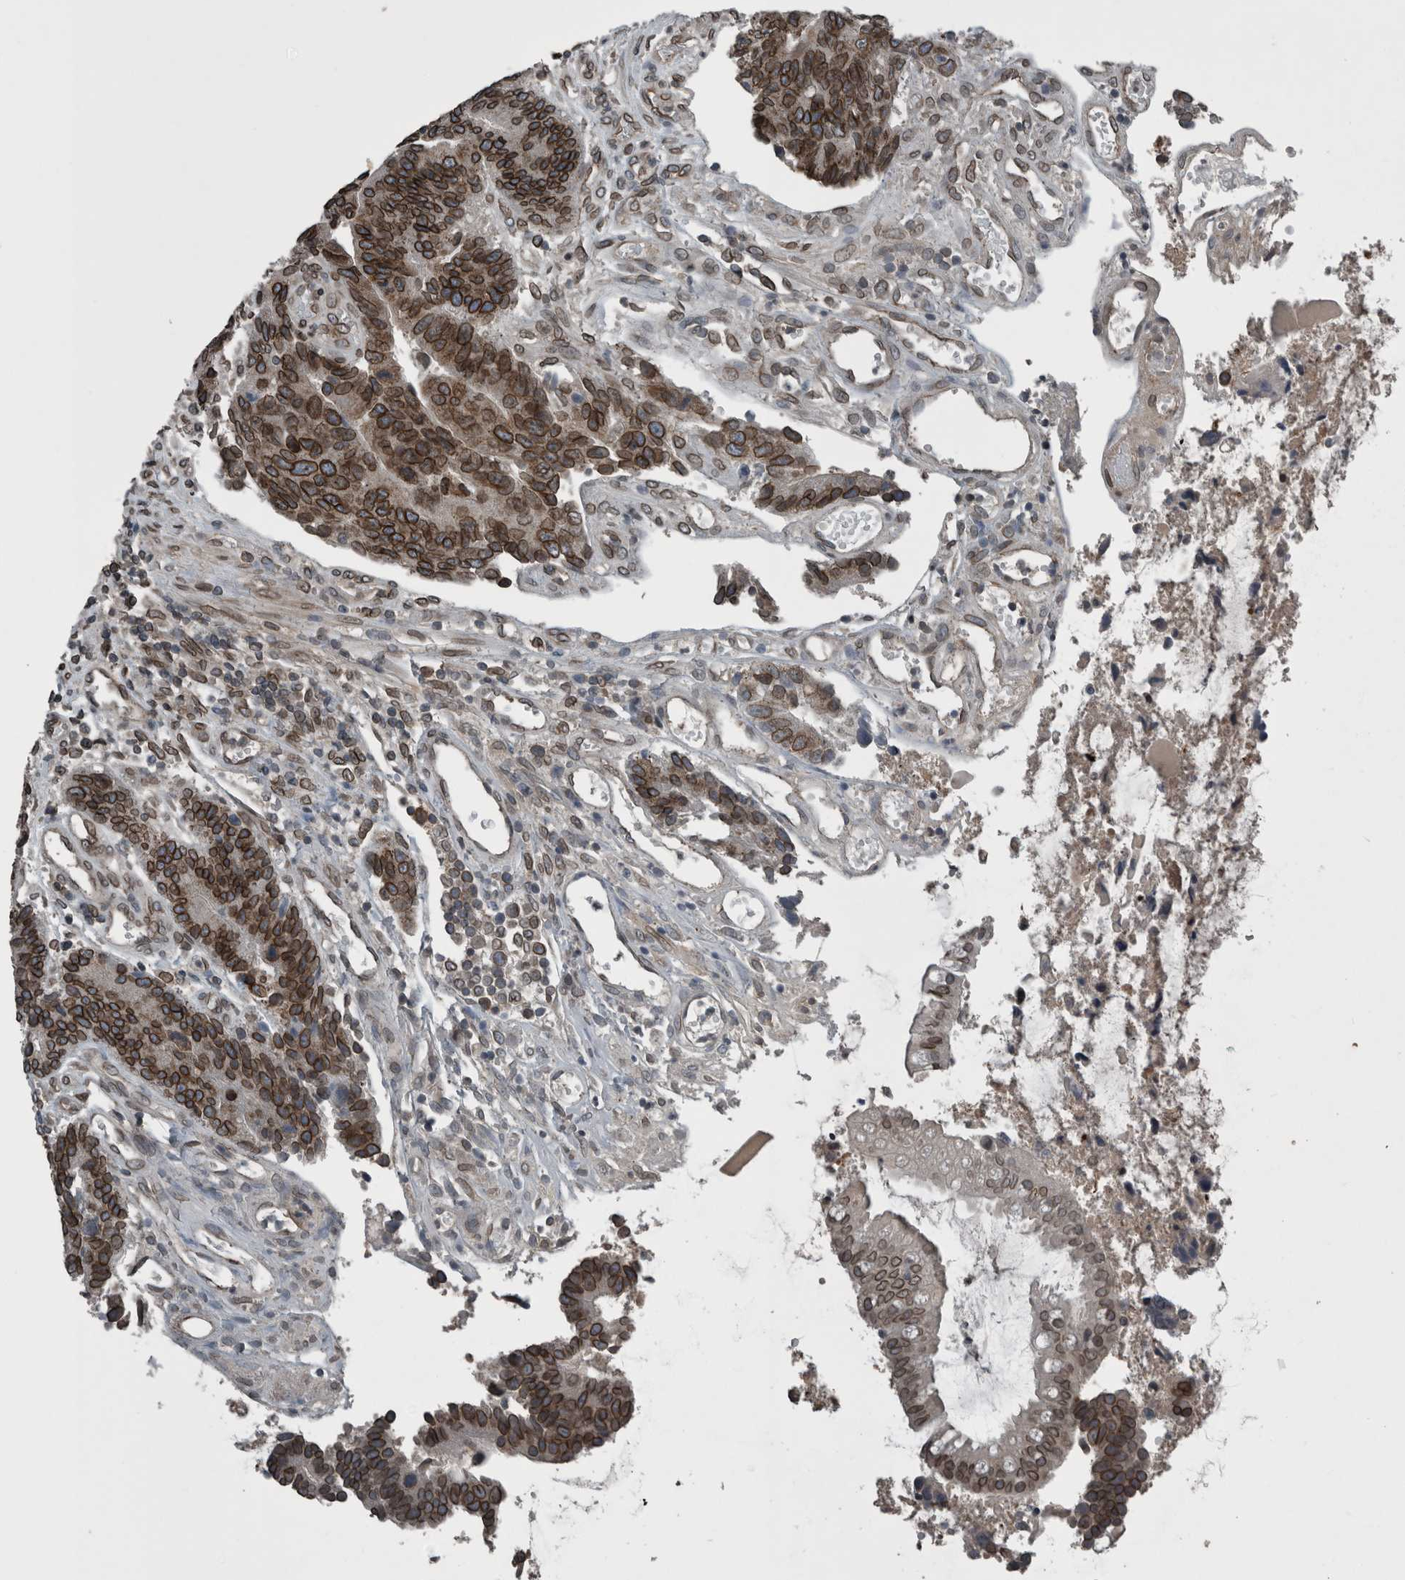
{"staining": {"intensity": "strong", "quantity": ">75%", "location": "cytoplasmic/membranous,nuclear"}, "tissue": "colorectal cancer", "cell_type": "Tumor cells", "image_type": "cancer", "snomed": [{"axis": "morphology", "description": "Adenocarcinoma, NOS"}, {"axis": "topography", "description": "Rectum"}], "caption": "Immunohistochemistry histopathology image of neoplastic tissue: human adenocarcinoma (colorectal) stained using immunohistochemistry exhibits high levels of strong protein expression localized specifically in the cytoplasmic/membranous and nuclear of tumor cells, appearing as a cytoplasmic/membranous and nuclear brown color.", "gene": "RANBP2", "patient": {"sex": "male", "age": 84}}